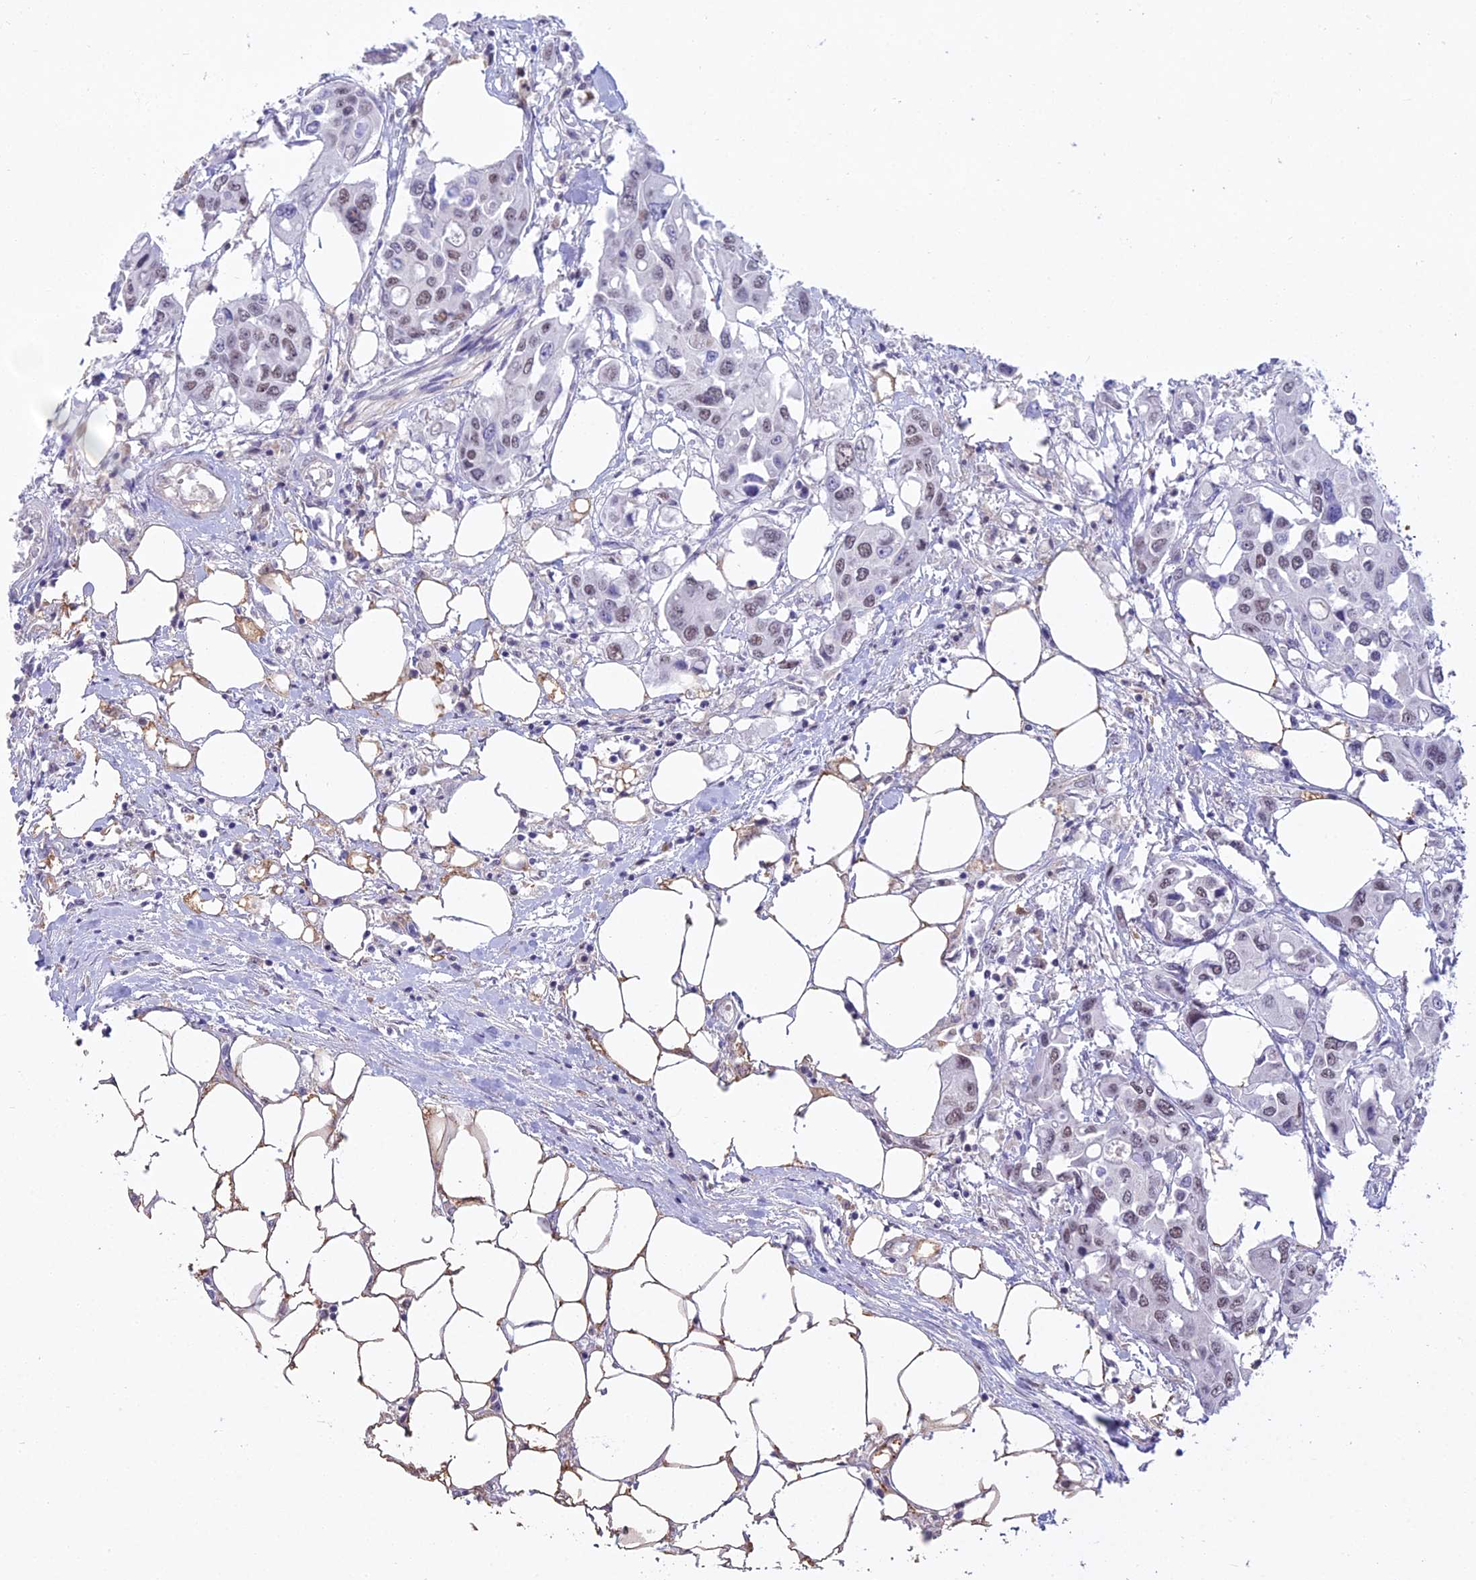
{"staining": {"intensity": "weak", "quantity": "25%-75%", "location": "nuclear"}, "tissue": "colorectal cancer", "cell_type": "Tumor cells", "image_type": "cancer", "snomed": [{"axis": "morphology", "description": "Adenocarcinoma, NOS"}, {"axis": "topography", "description": "Colon"}], "caption": "Tumor cells exhibit low levels of weak nuclear positivity in approximately 25%-75% of cells in human colorectal cancer.", "gene": "BLNK", "patient": {"sex": "male", "age": 77}}